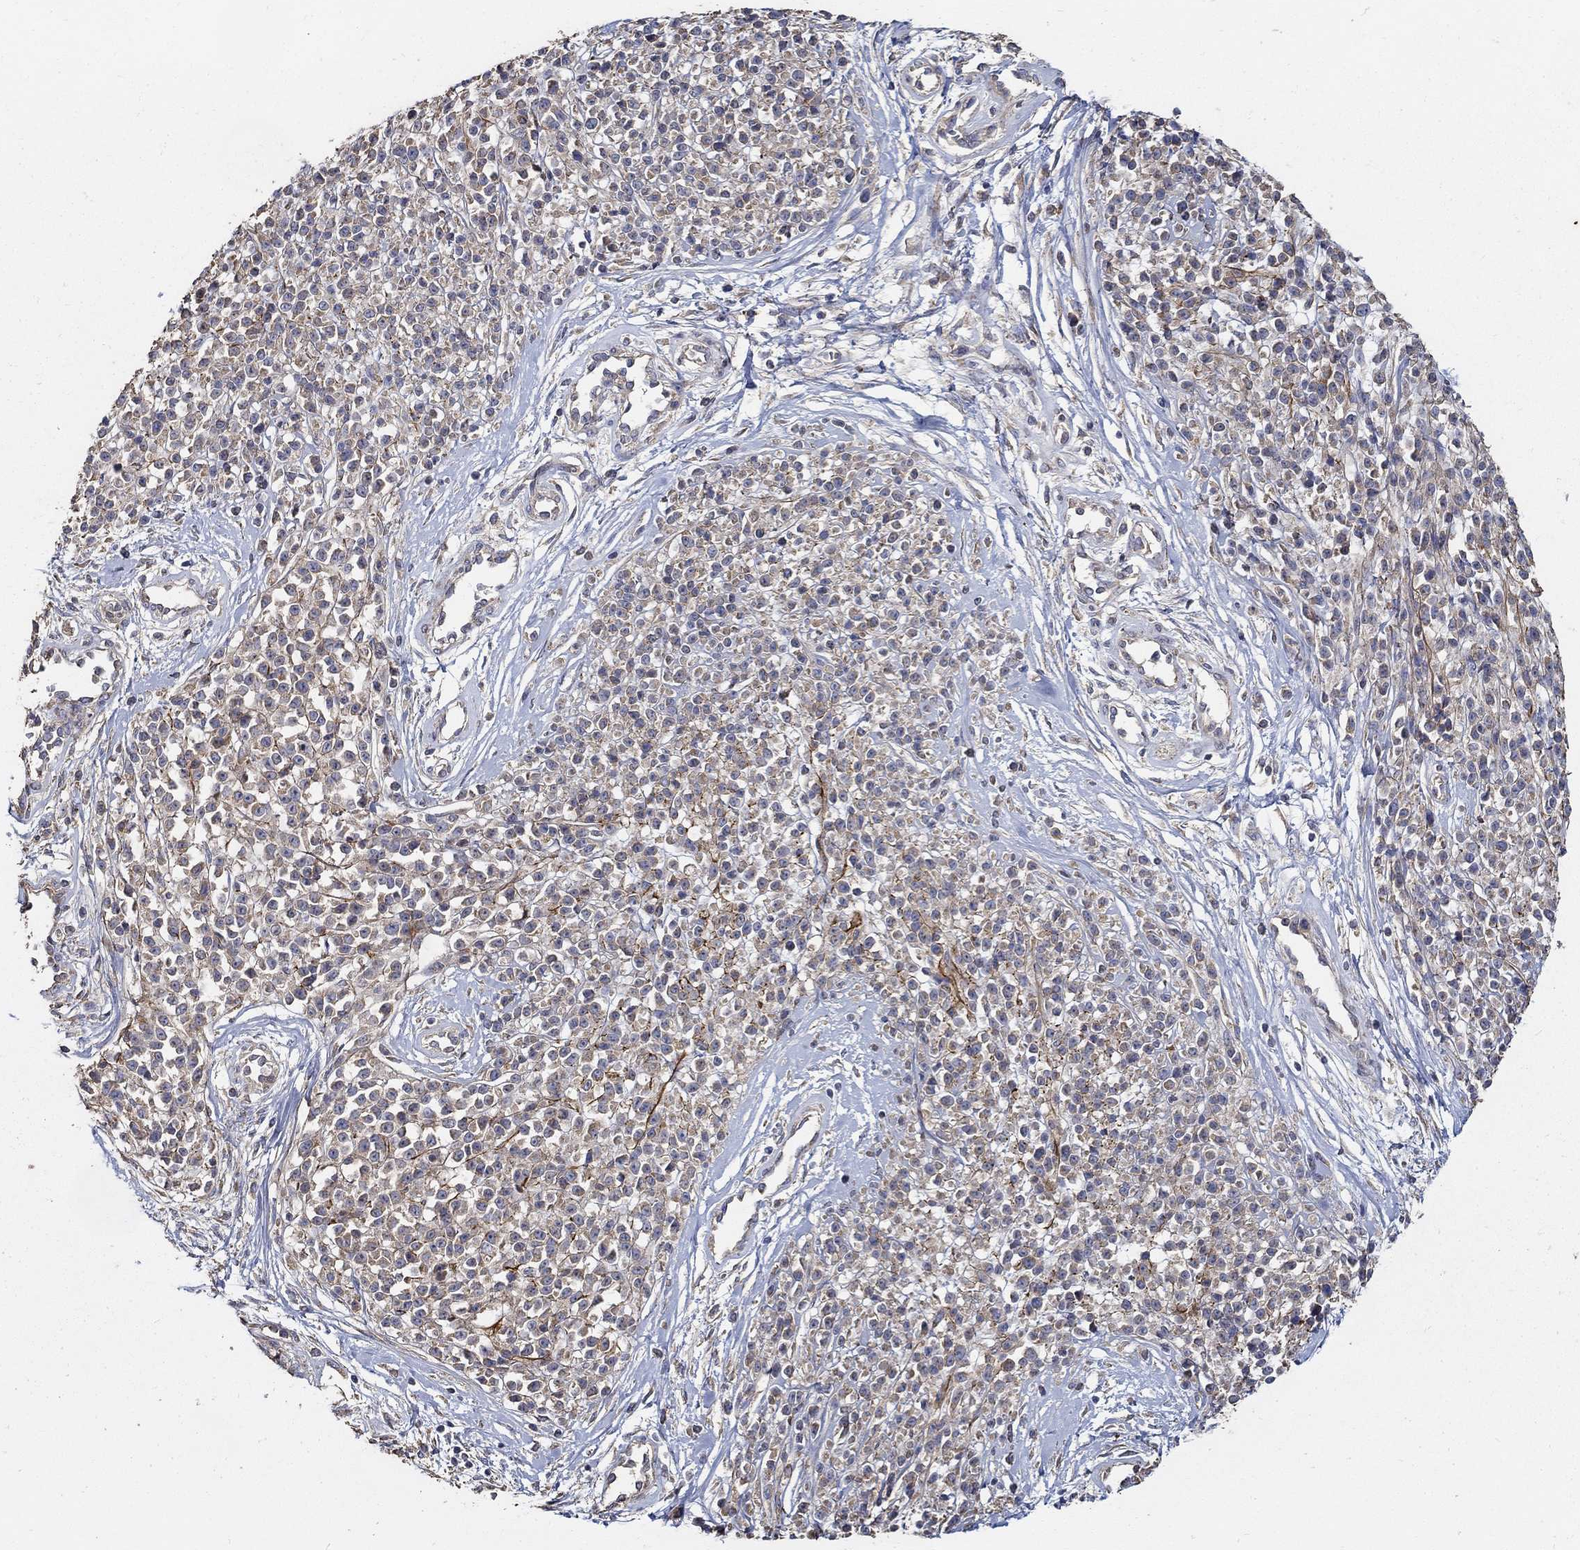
{"staining": {"intensity": "weak", "quantity": "25%-75%", "location": "cytoplasmic/membranous"}, "tissue": "melanoma", "cell_type": "Tumor cells", "image_type": "cancer", "snomed": [{"axis": "morphology", "description": "Malignant melanoma, NOS"}, {"axis": "topography", "description": "Skin"}, {"axis": "topography", "description": "Skin of trunk"}], "caption": "About 25%-75% of tumor cells in melanoma exhibit weak cytoplasmic/membranous protein expression as visualized by brown immunohistochemical staining.", "gene": "EMILIN3", "patient": {"sex": "male", "age": 74}}